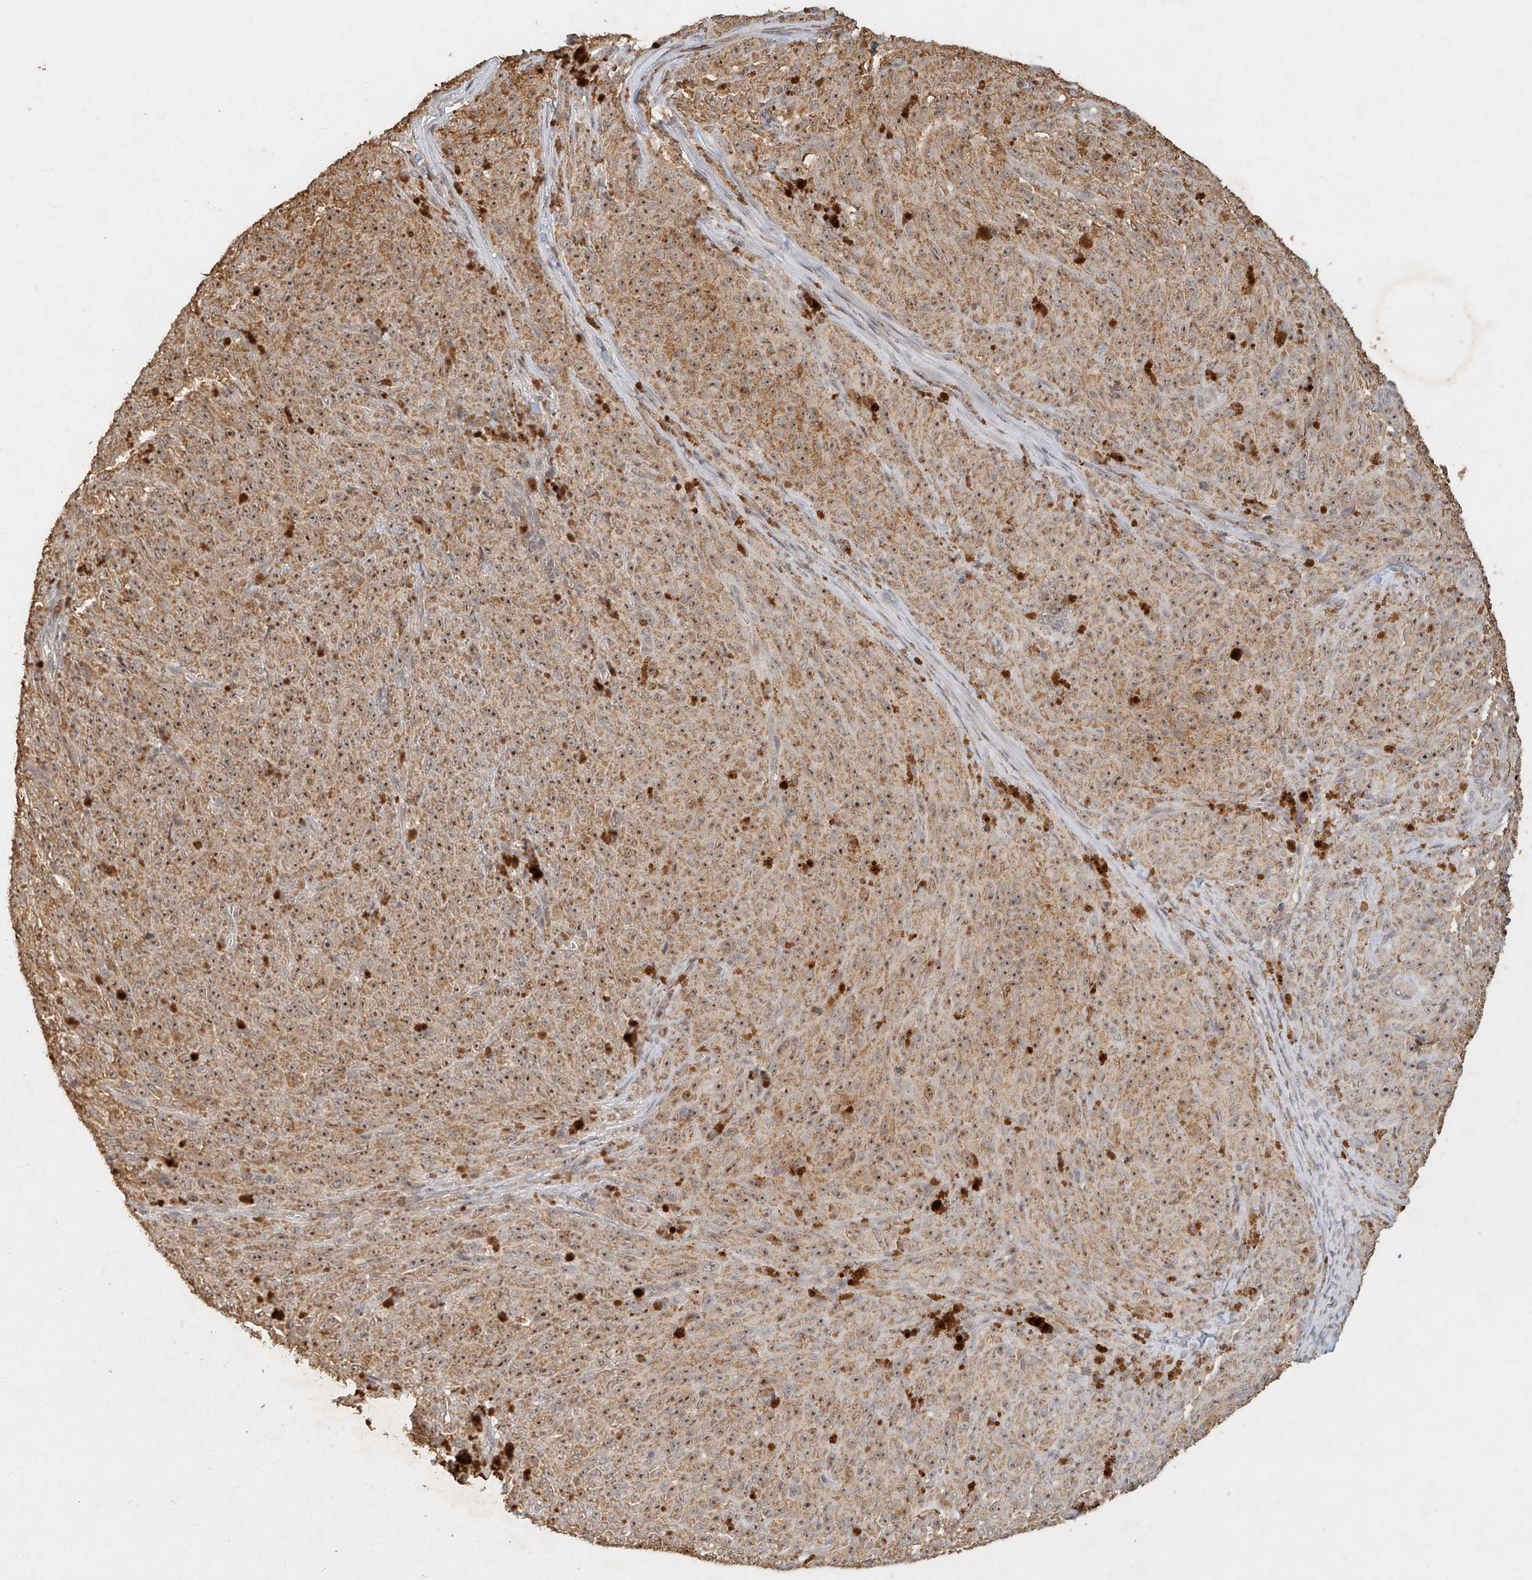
{"staining": {"intensity": "moderate", "quantity": ">75%", "location": "cytoplasmic/membranous,nuclear"}, "tissue": "melanoma", "cell_type": "Tumor cells", "image_type": "cancer", "snomed": [{"axis": "morphology", "description": "Malignant melanoma, NOS"}, {"axis": "topography", "description": "Skin"}], "caption": "Immunohistochemistry (IHC) image of malignant melanoma stained for a protein (brown), which shows medium levels of moderate cytoplasmic/membranous and nuclear expression in approximately >75% of tumor cells.", "gene": "CXorf58", "patient": {"sex": "female", "age": 82}}